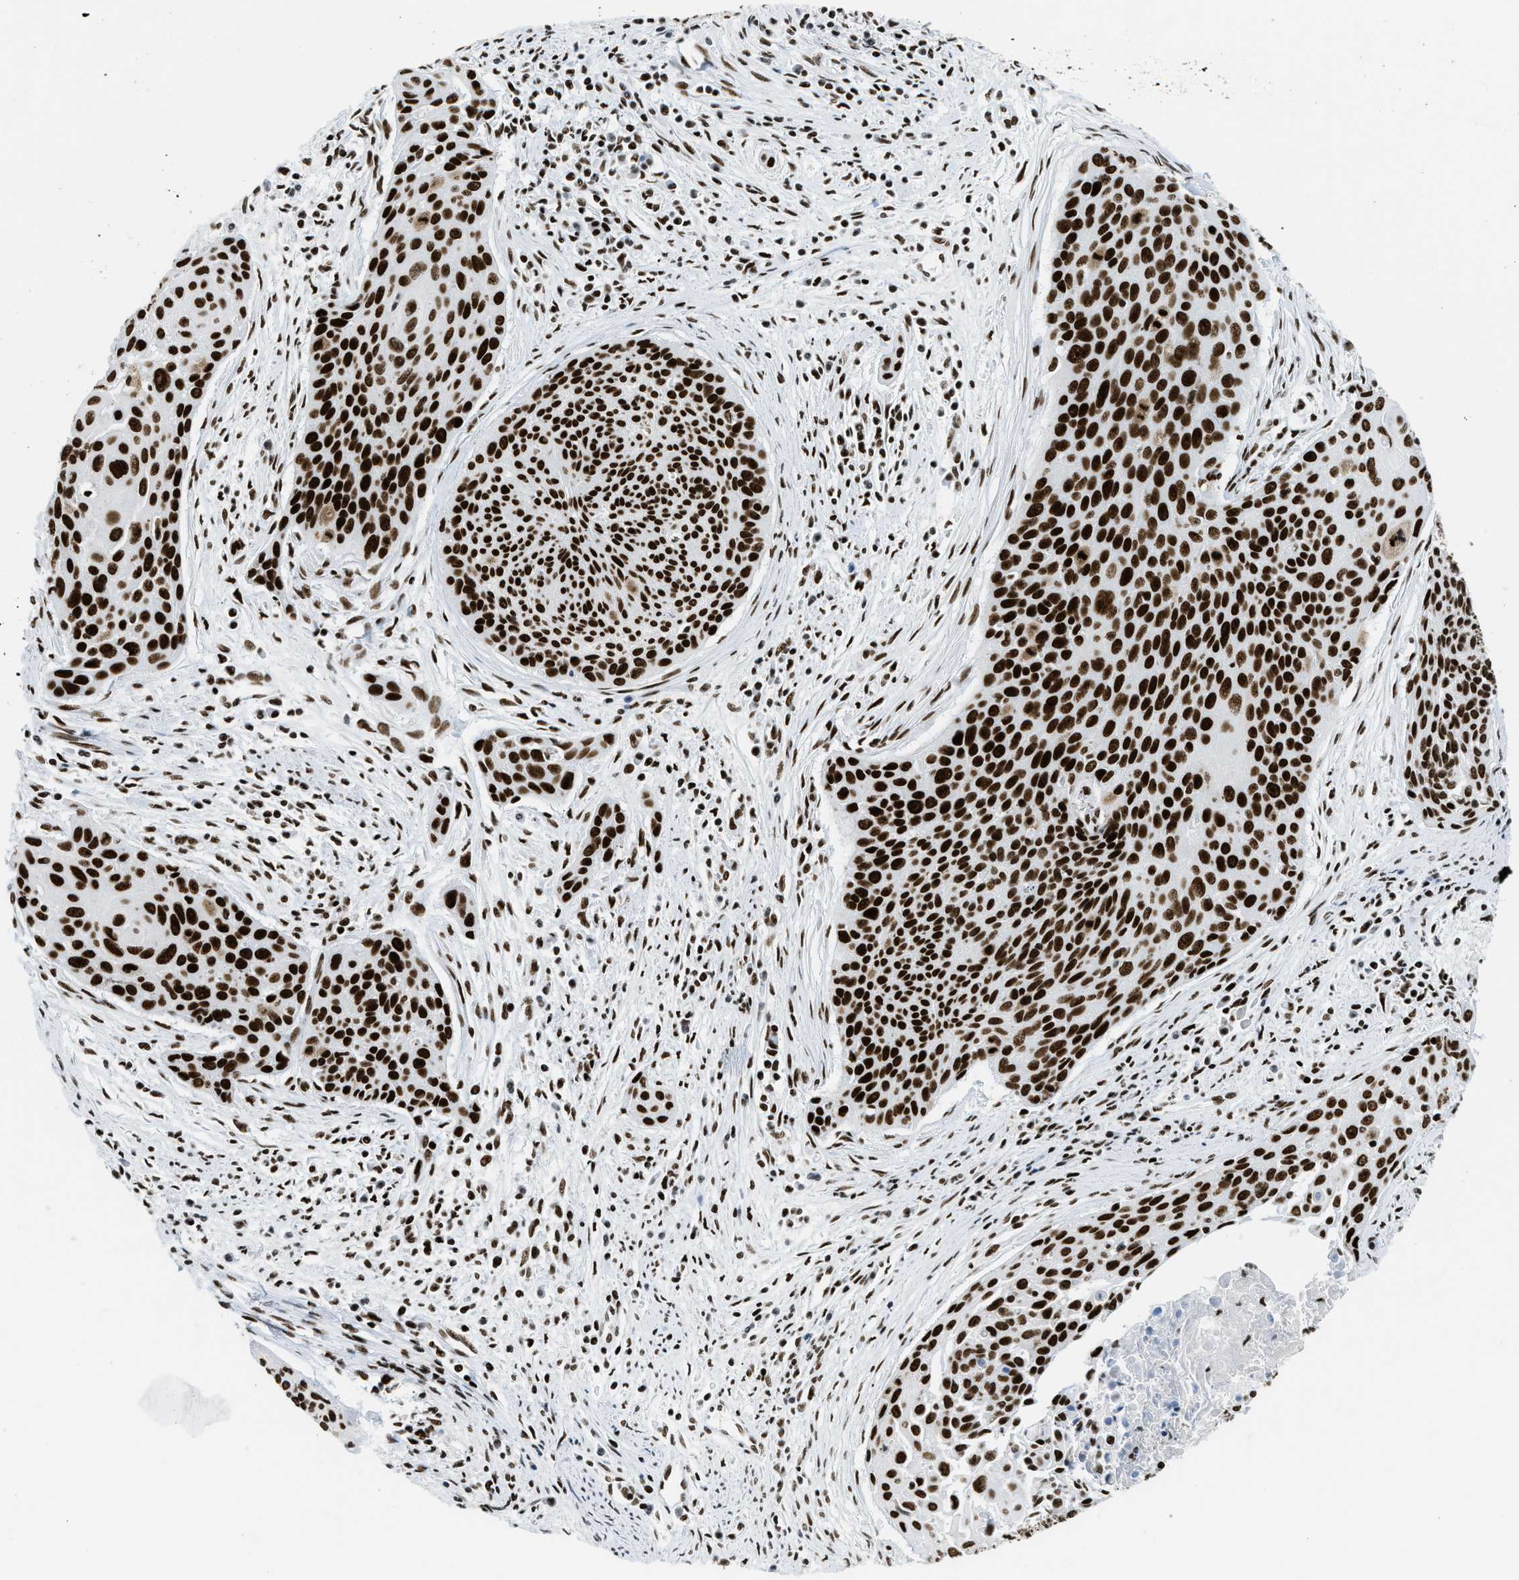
{"staining": {"intensity": "strong", "quantity": ">75%", "location": "nuclear"}, "tissue": "cervical cancer", "cell_type": "Tumor cells", "image_type": "cancer", "snomed": [{"axis": "morphology", "description": "Squamous cell carcinoma, NOS"}, {"axis": "topography", "description": "Cervix"}], "caption": "DAB (3,3'-diaminobenzidine) immunohistochemical staining of cervical cancer reveals strong nuclear protein expression in approximately >75% of tumor cells. (DAB = brown stain, brightfield microscopy at high magnification).", "gene": "PIF1", "patient": {"sex": "female", "age": 55}}